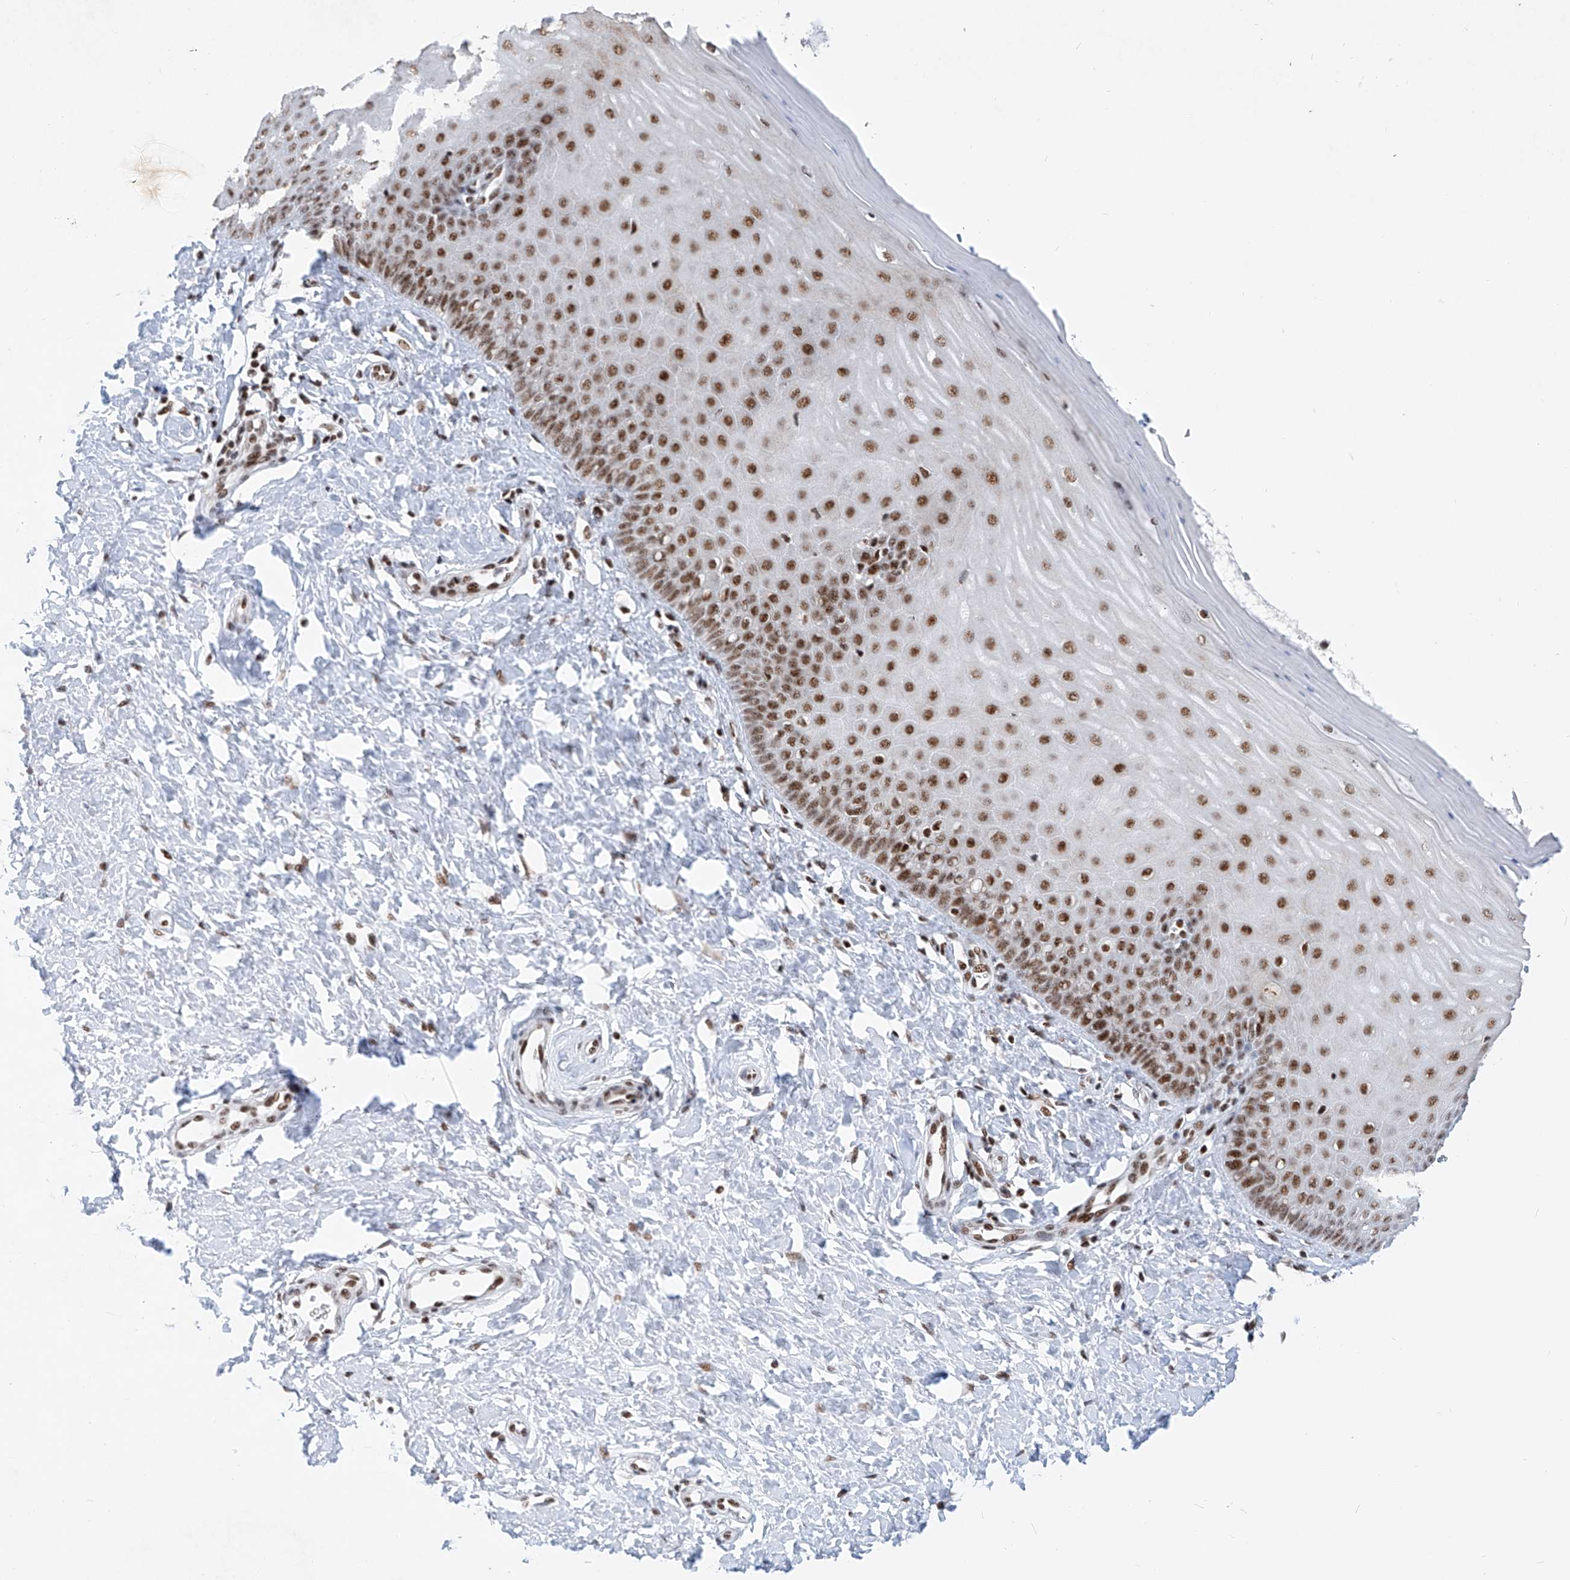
{"staining": {"intensity": "strong", "quantity": ">75%", "location": "nuclear"}, "tissue": "cervix", "cell_type": "Glandular cells", "image_type": "normal", "snomed": [{"axis": "morphology", "description": "Normal tissue, NOS"}, {"axis": "topography", "description": "Cervix"}], "caption": "Immunohistochemical staining of benign human cervix shows strong nuclear protein positivity in approximately >75% of glandular cells. (Brightfield microscopy of DAB IHC at high magnification).", "gene": "TAF4", "patient": {"sex": "female", "age": 55}}